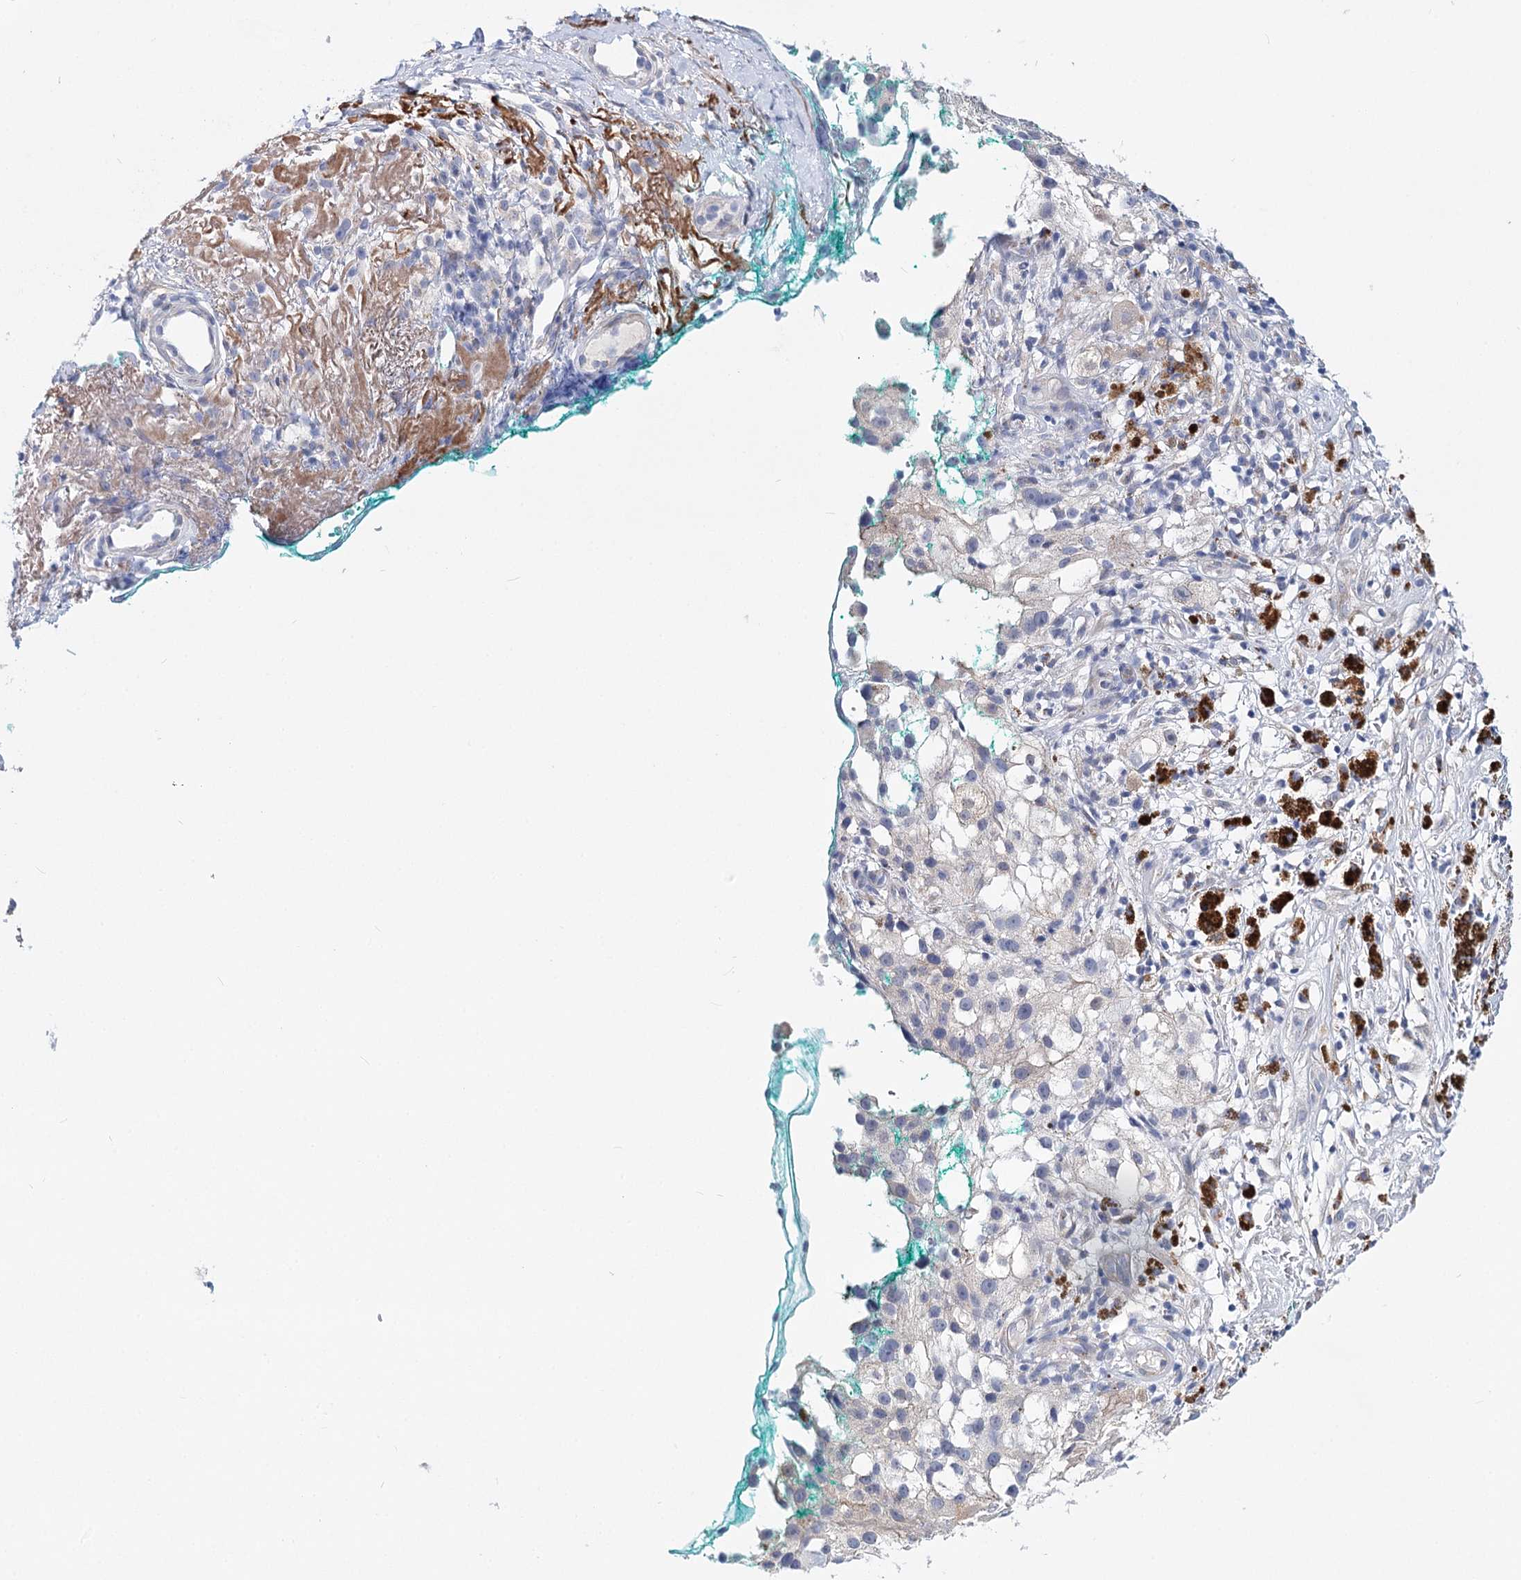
{"staining": {"intensity": "negative", "quantity": "none", "location": "none"}, "tissue": "melanoma", "cell_type": "Tumor cells", "image_type": "cancer", "snomed": [{"axis": "morphology", "description": "Necrosis, NOS"}, {"axis": "morphology", "description": "Malignant melanoma, NOS"}, {"axis": "topography", "description": "Skin"}], "caption": "This is an IHC micrograph of malignant melanoma. There is no positivity in tumor cells.", "gene": "TEX12", "patient": {"sex": "female", "age": 87}}